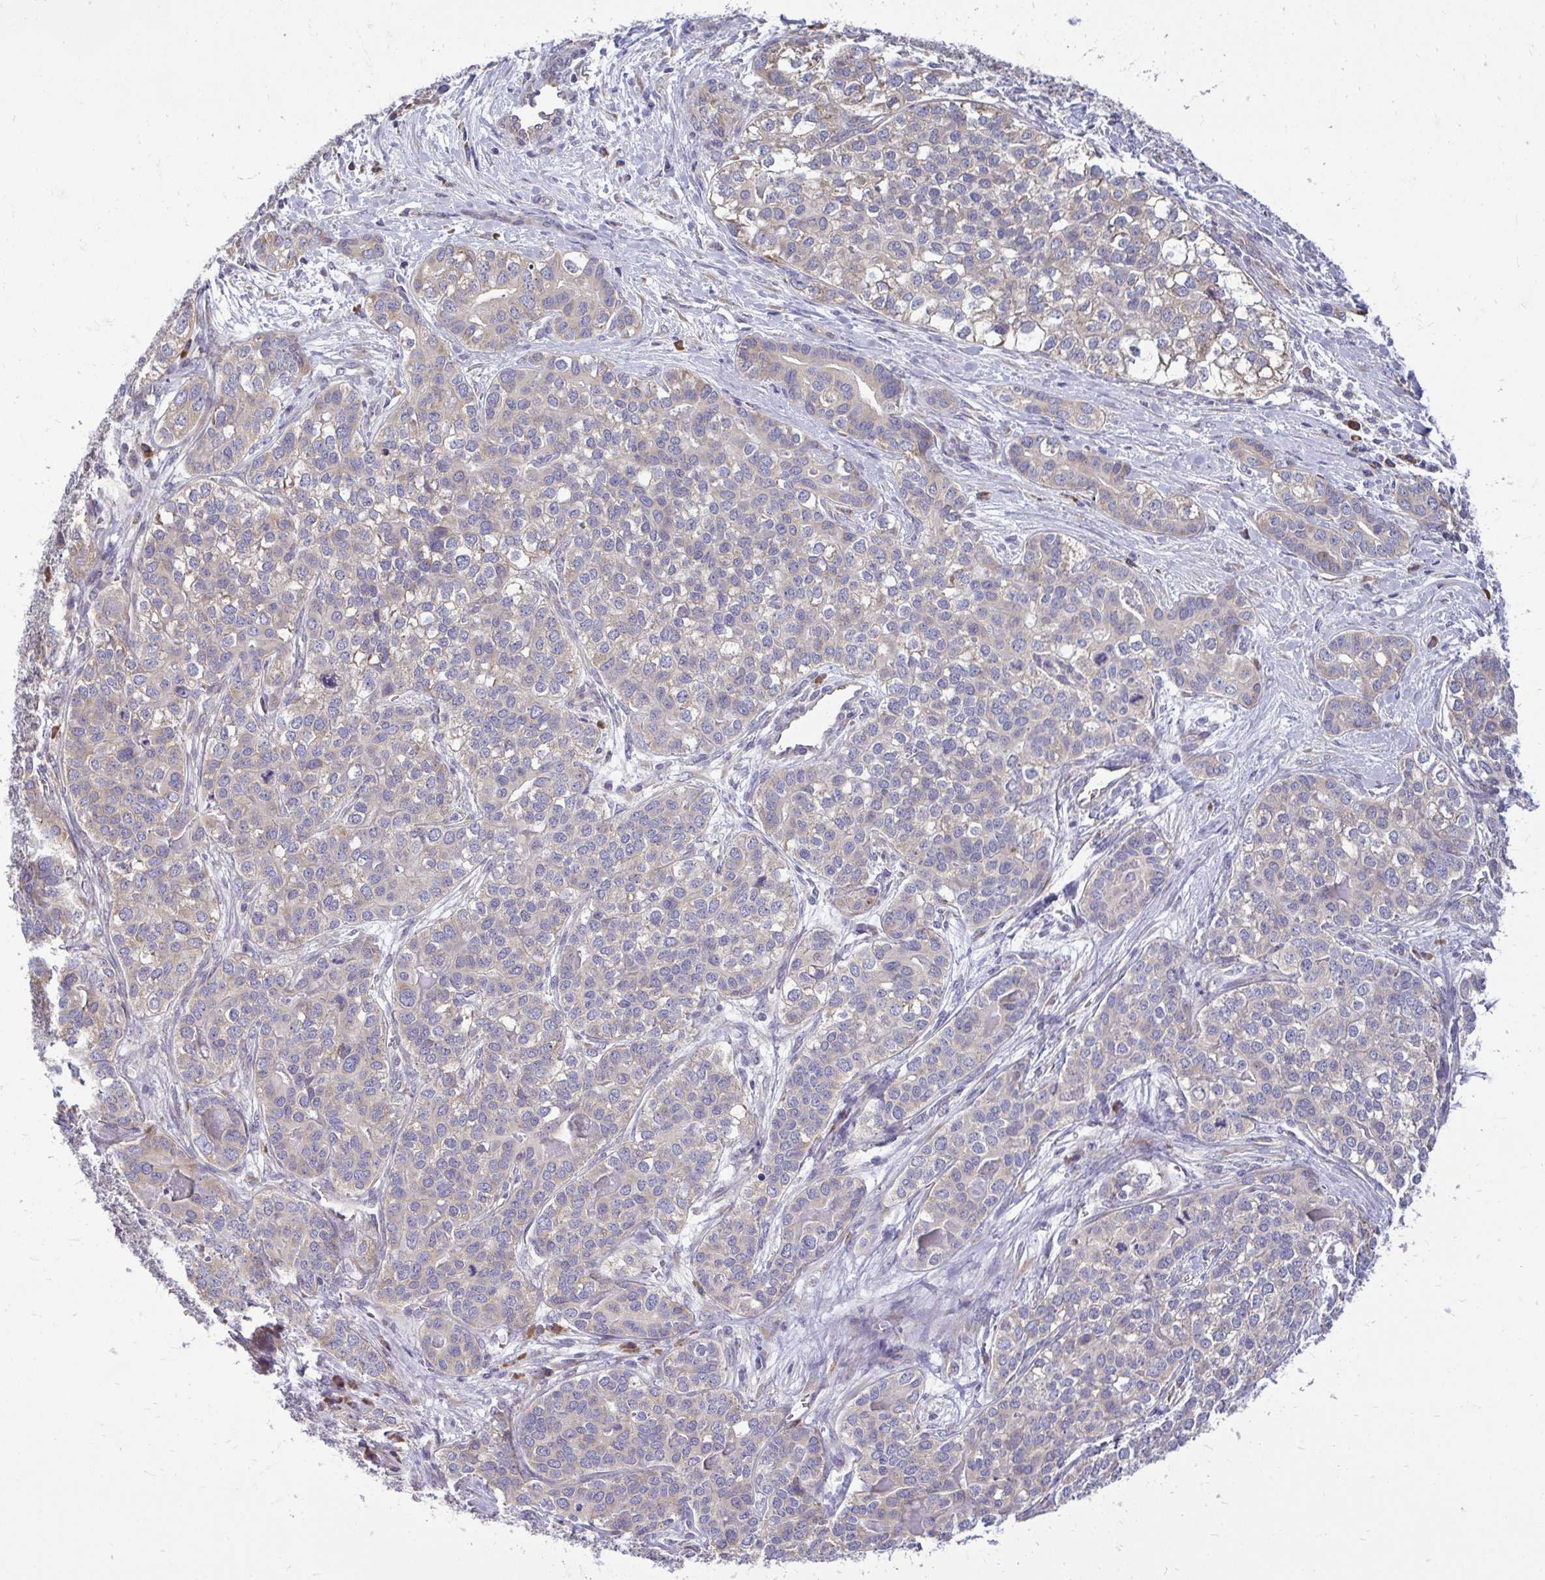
{"staining": {"intensity": "negative", "quantity": "none", "location": "none"}, "tissue": "liver cancer", "cell_type": "Tumor cells", "image_type": "cancer", "snomed": [{"axis": "morphology", "description": "Cholangiocarcinoma"}, {"axis": "topography", "description": "Liver"}], "caption": "This image is of liver cholangiocarcinoma stained with IHC to label a protein in brown with the nuclei are counter-stained blue. There is no expression in tumor cells. (Stains: DAB (3,3'-diaminobenzidine) immunohistochemistry (IHC) with hematoxylin counter stain, Microscopy: brightfield microscopy at high magnification).", "gene": "RPLP2", "patient": {"sex": "male", "age": 56}}